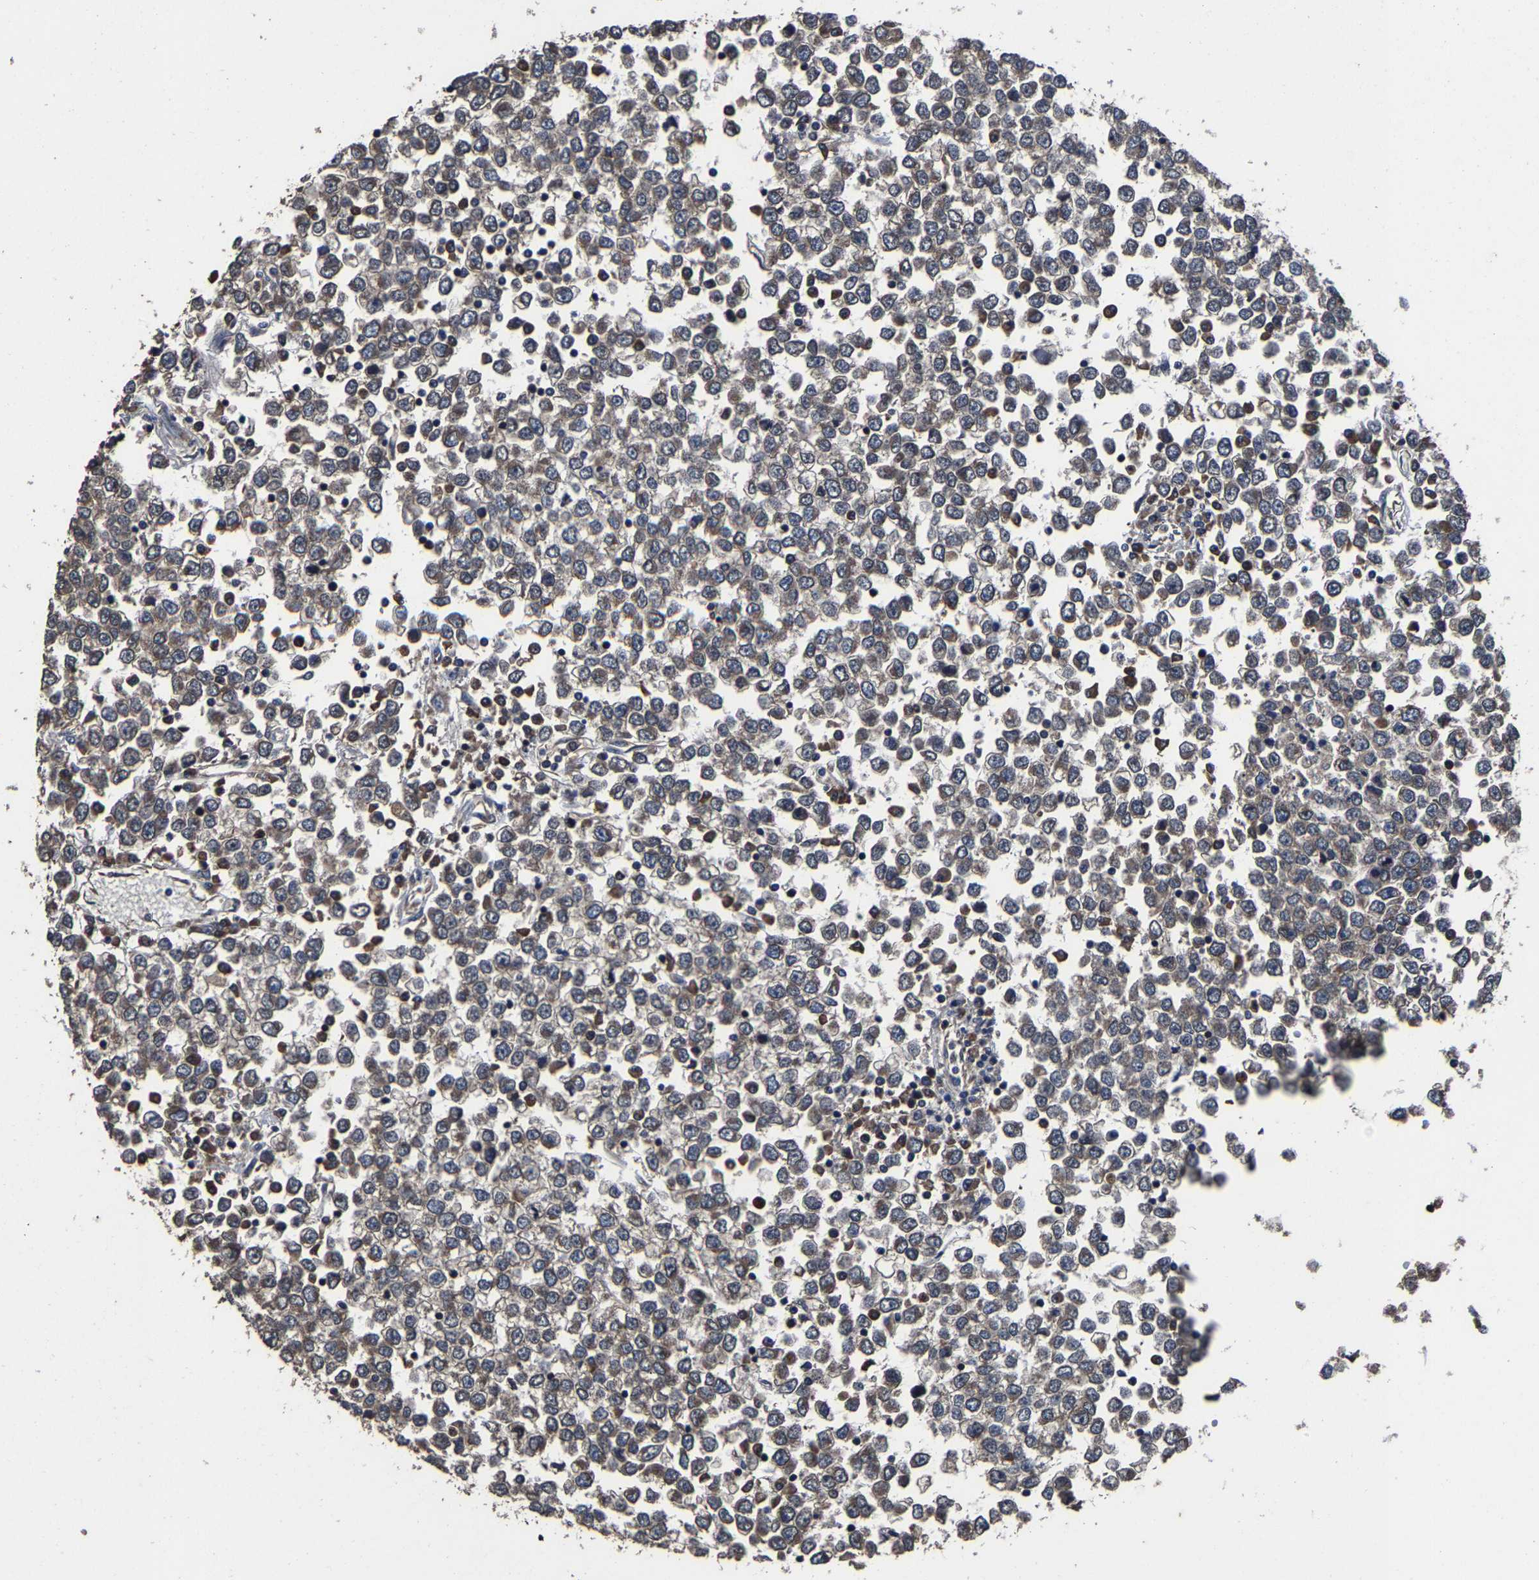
{"staining": {"intensity": "weak", "quantity": ">75%", "location": "cytoplasmic/membranous"}, "tissue": "testis cancer", "cell_type": "Tumor cells", "image_type": "cancer", "snomed": [{"axis": "morphology", "description": "Seminoma, NOS"}, {"axis": "topography", "description": "Testis"}], "caption": "Testis seminoma stained for a protein displays weak cytoplasmic/membranous positivity in tumor cells.", "gene": "EBAG9", "patient": {"sex": "male", "age": 65}}